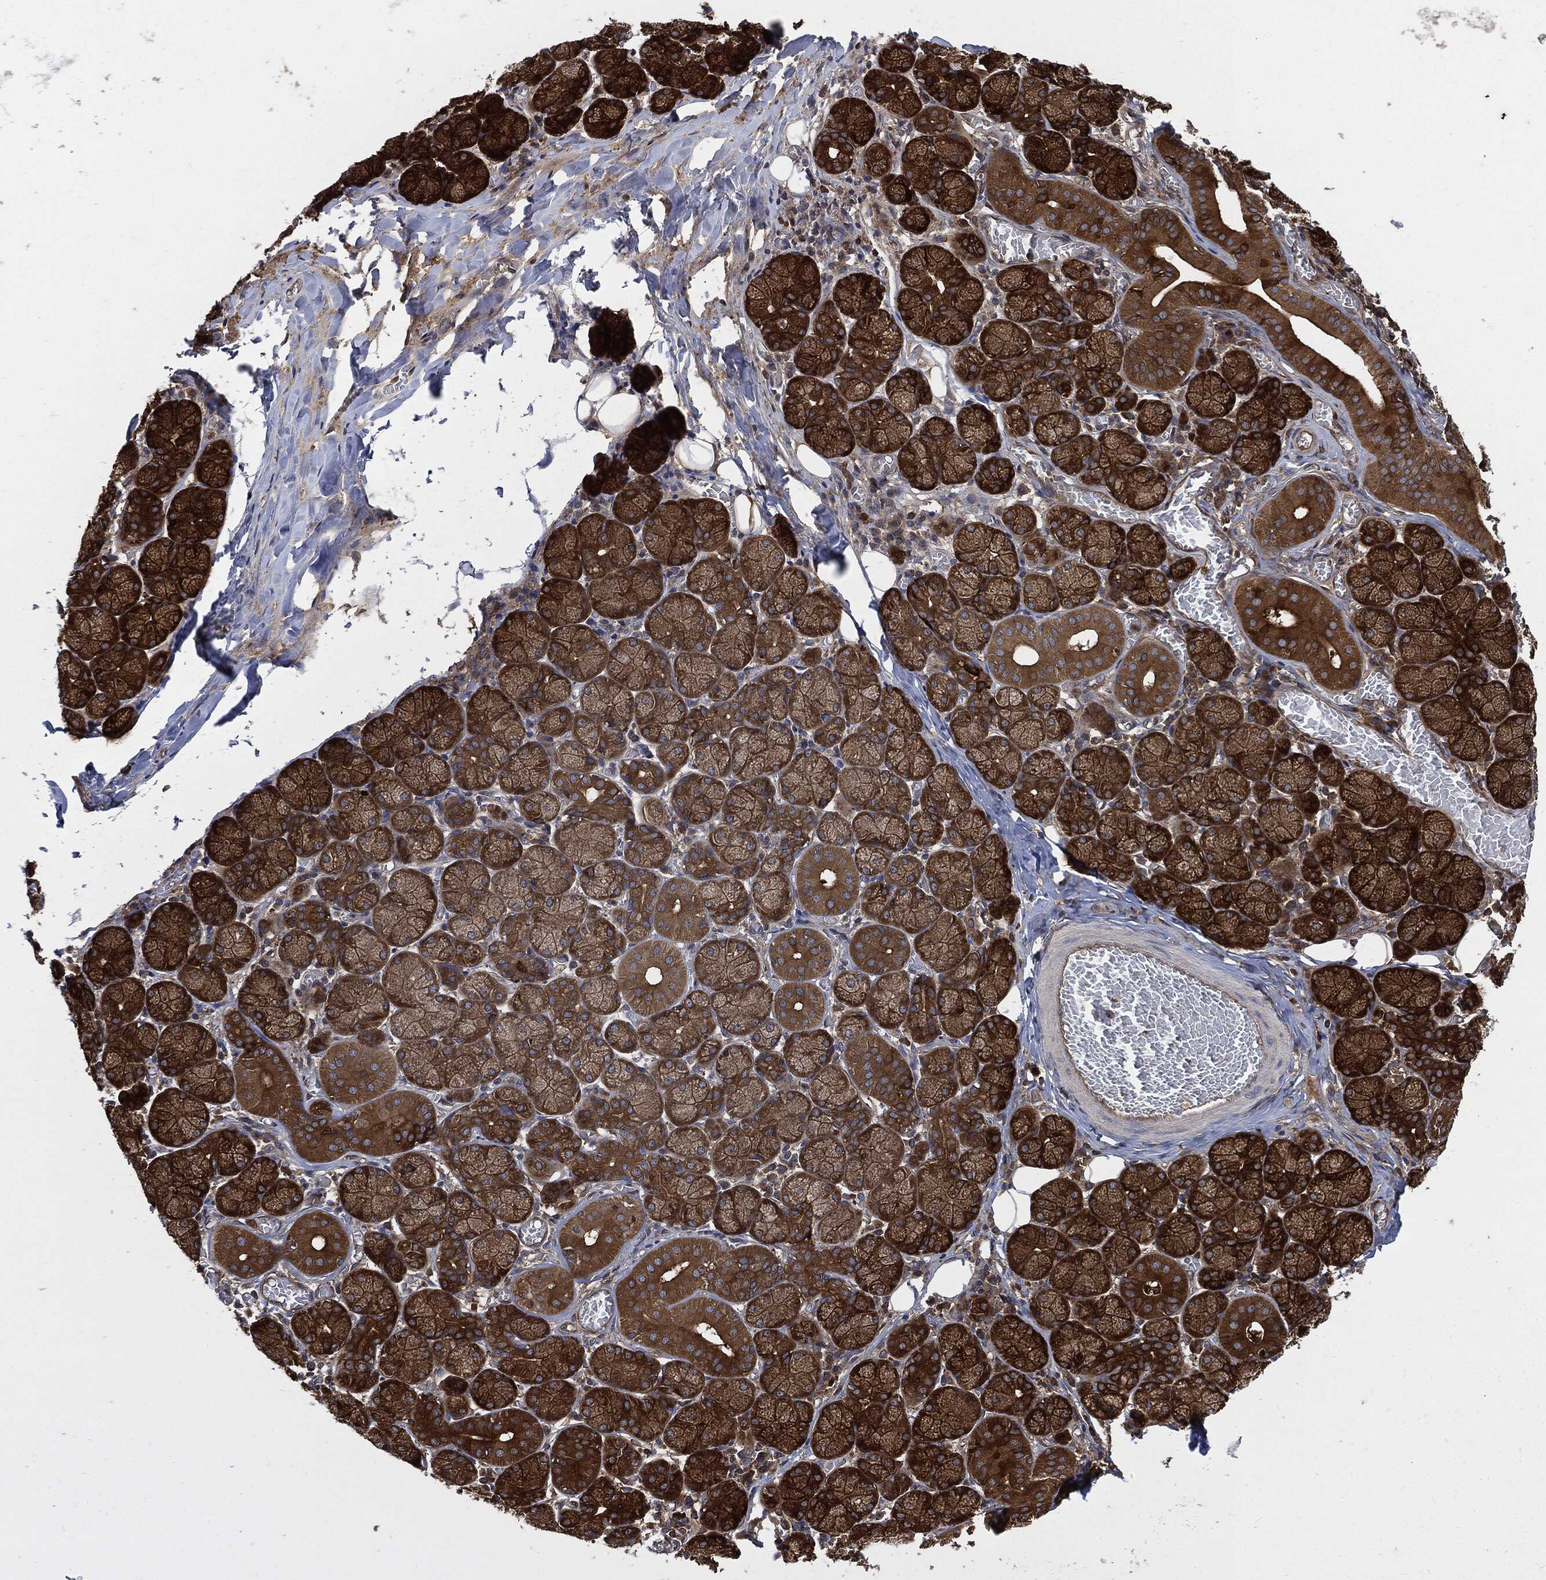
{"staining": {"intensity": "strong", "quantity": ">75%", "location": "cytoplasmic/membranous"}, "tissue": "salivary gland", "cell_type": "Glandular cells", "image_type": "normal", "snomed": [{"axis": "morphology", "description": "Normal tissue, NOS"}, {"axis": "topography", "description": "Salivary gland"}, {"axis": "topography", "description": "Peripheral nerve tissue"}], "caption": "This histopathology image reveals normal salivary gland stained with immunohistochemistry (IHC) to label a protein in brown. The cytoplasmic/membranous of glandular cells show strong positivity for the protein. Nuclei are counter-stained blue.", "gene": "XPNPEP1", "patient": {"sex": "female", "age": 24}}